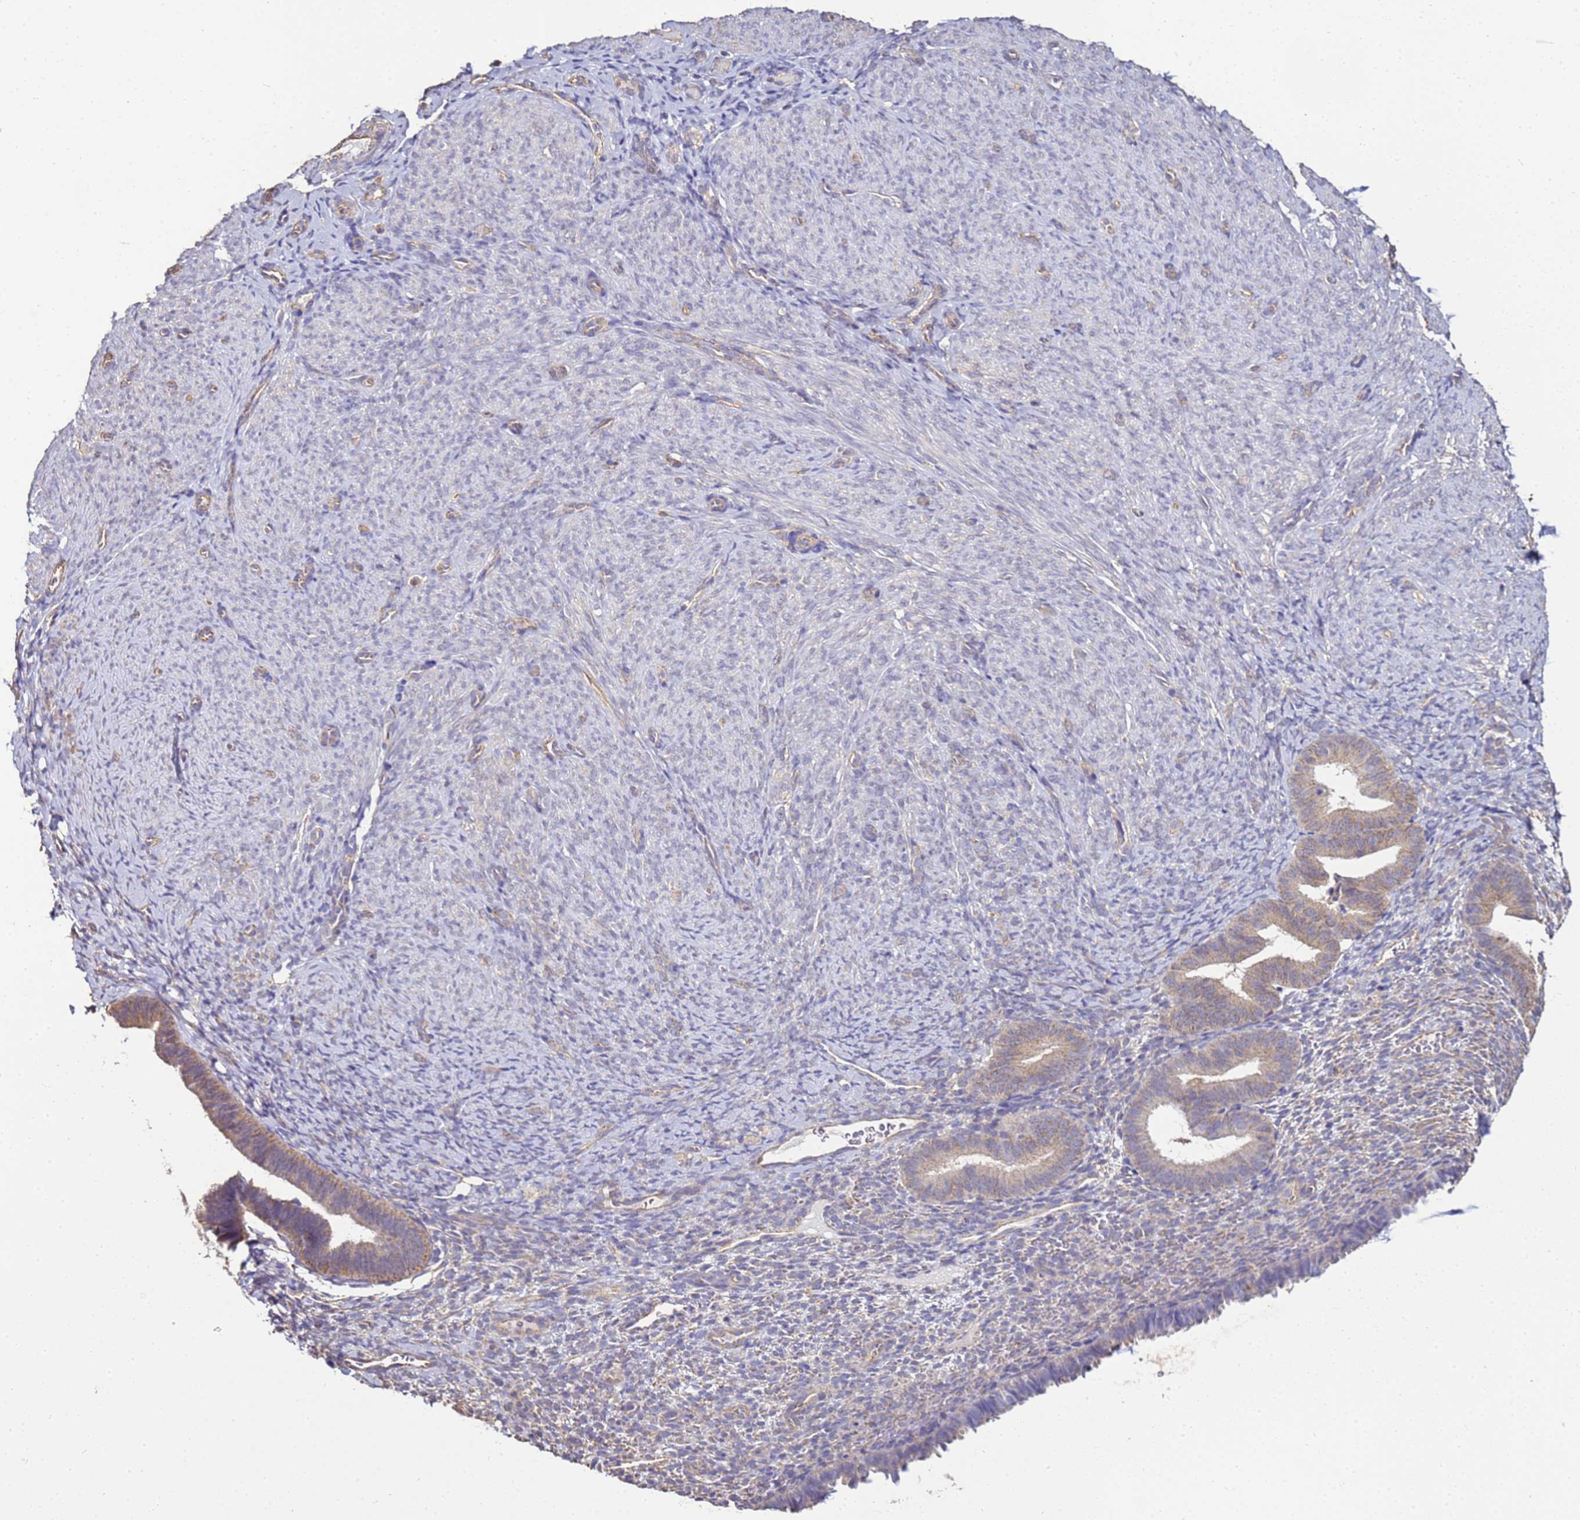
{"staining": {"intensity": "weak", "quantity": "<25%", "location": "cytoplasmic/membranous"}, "tissue": "endometrium", "cell_type": "Cells in endometrial stroma", "image_type": "normal", "snomed": [{"axis": "morphology", "description": "Normal tissue, NOS"}, {"axis": "topography", "description": "Endometrium"}], "caption": "The image demonstrates no significant expression in cells in endometrial stroma of endometrium.", "gene": "ENOPH1", "patient": {"sex": "female", "age": 65}}